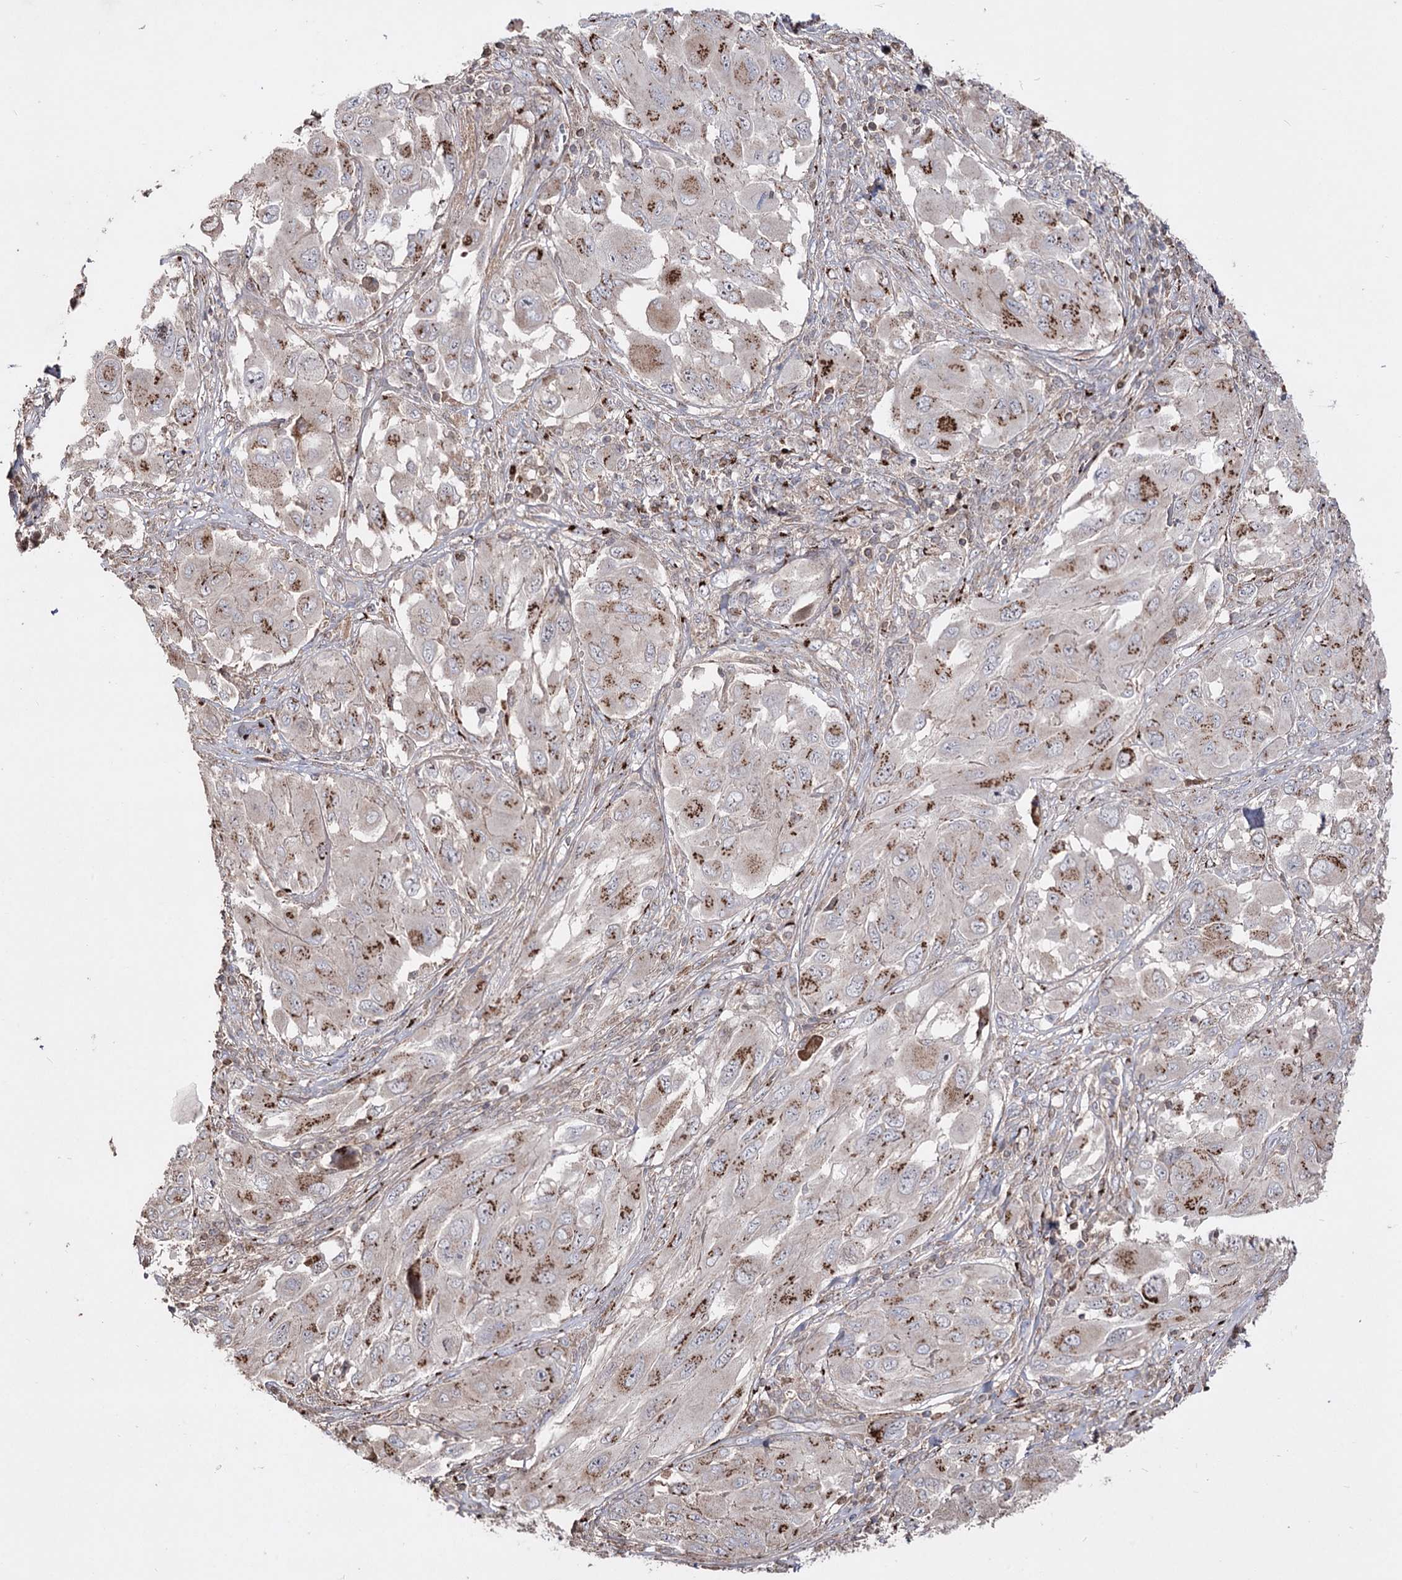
{"staining": {"intensity": "strong", "quantity": "25%-75%", "location": "cytoplasmic/membranous"}, "tissue": "melanoma", "cell_type": "Tumor cells", "image_type": "cancer", "snomed": [{"axis": "morphology", "description": "Malignant melanoma, NOS"}, {"axis": "topography", "description": "Skin"}], "caption": "This is a histology image of IHC staining of malignant melanoma, which shows strong expression in the cytoplasmic/membranous of tumor cells.", "gene": "ARHGAP20", "patient": {"sex": "female", "age": 91}}